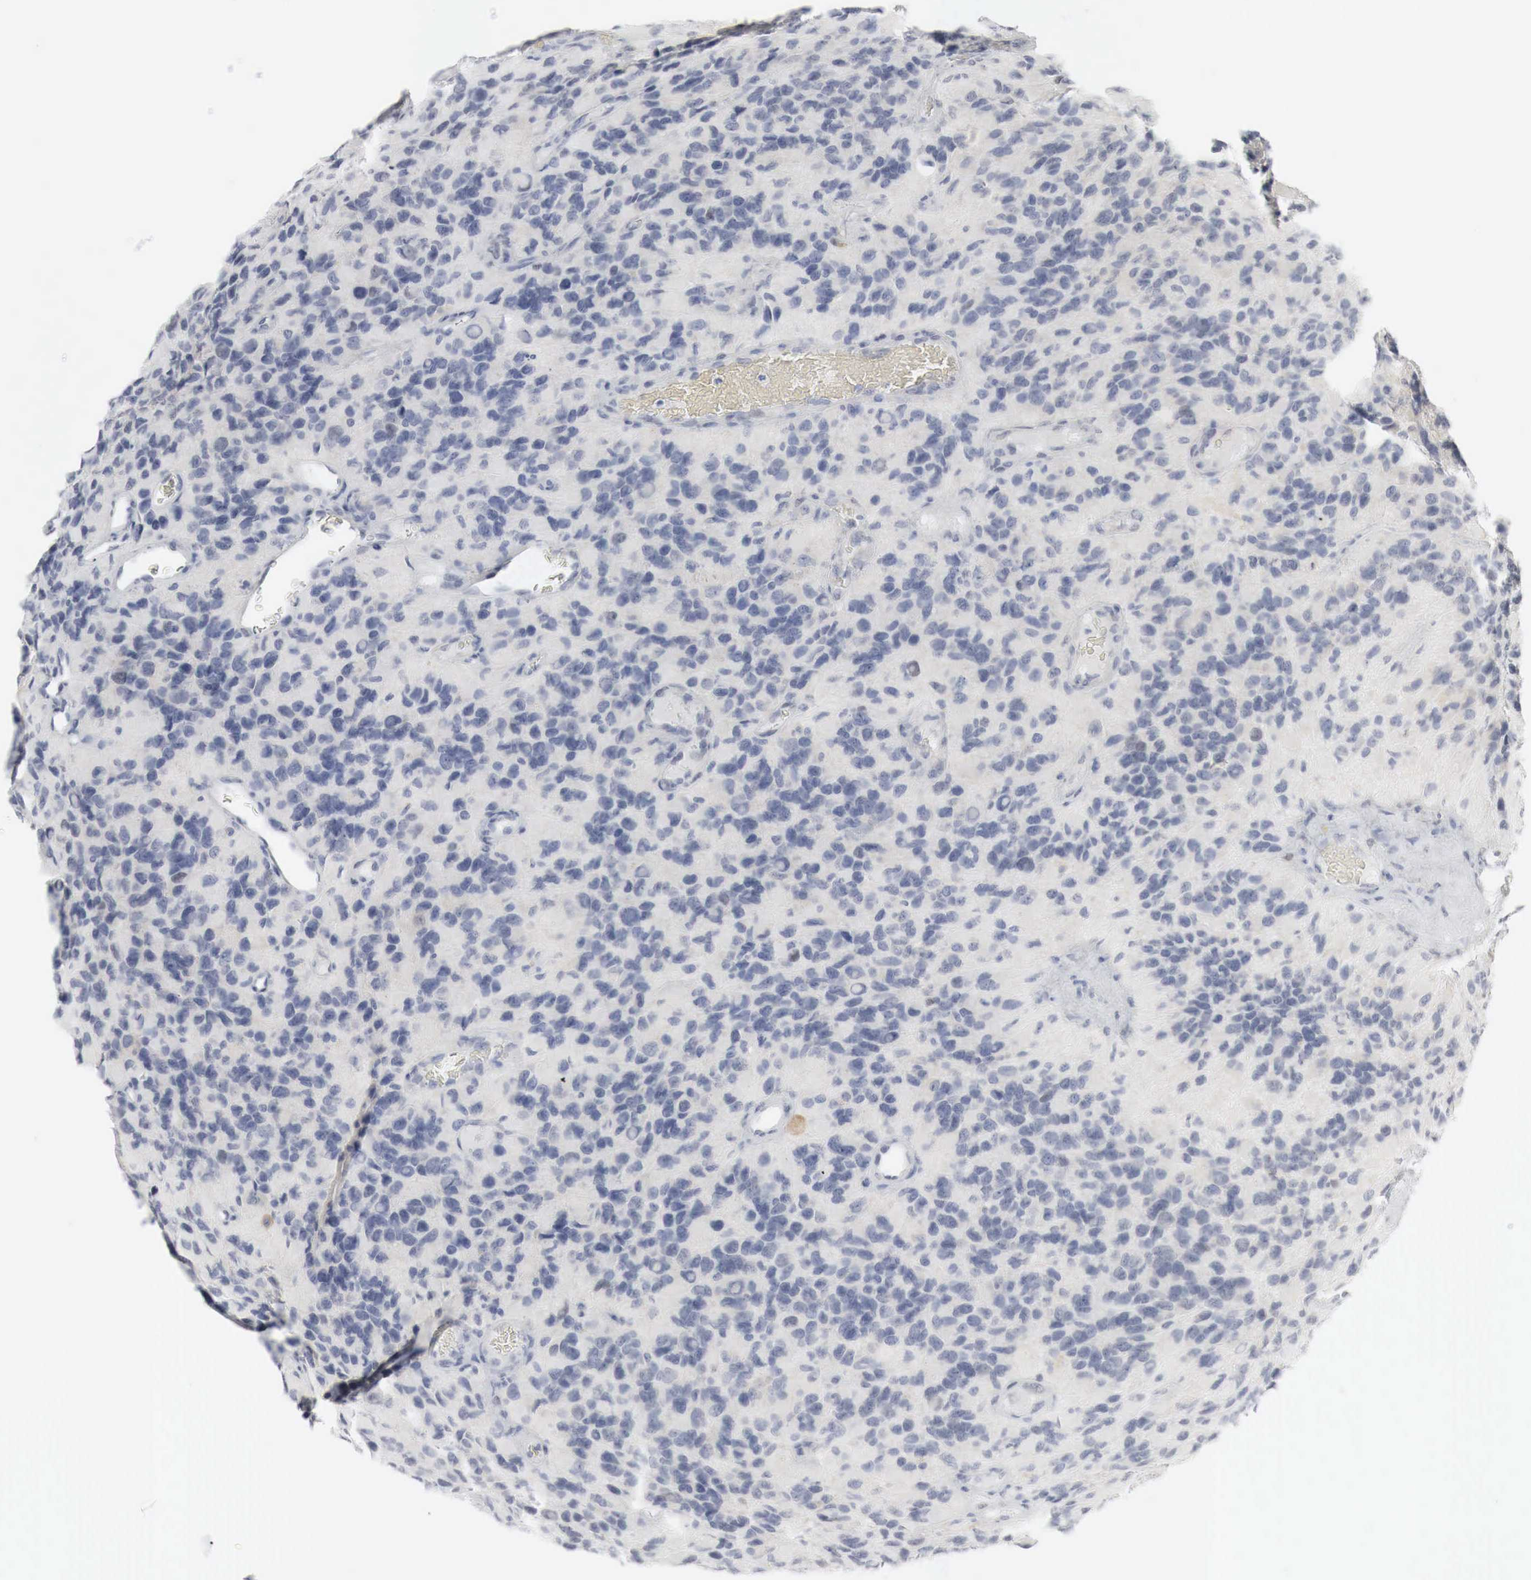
{"staining": {"intensity": "negative", "quantity": "none", "location": "none"}, "tissue": "glioma", "cell_type": "Tumor cells", "image_type": "cancer", "snomed": [{"axis": "morphology", "description": "Glioma, malignant, High grade"}, {"axis": "topography", "description": "Brain"}], "caption": "This micrograph is of glioma stained with IHC to label a protein in brown with the nuclei are counter-stained blue. There is no positivity in tumor cells. Nuclei are stained in blue.", "gene": "TP63", "patient": {"sex": "male", "age": 77}}